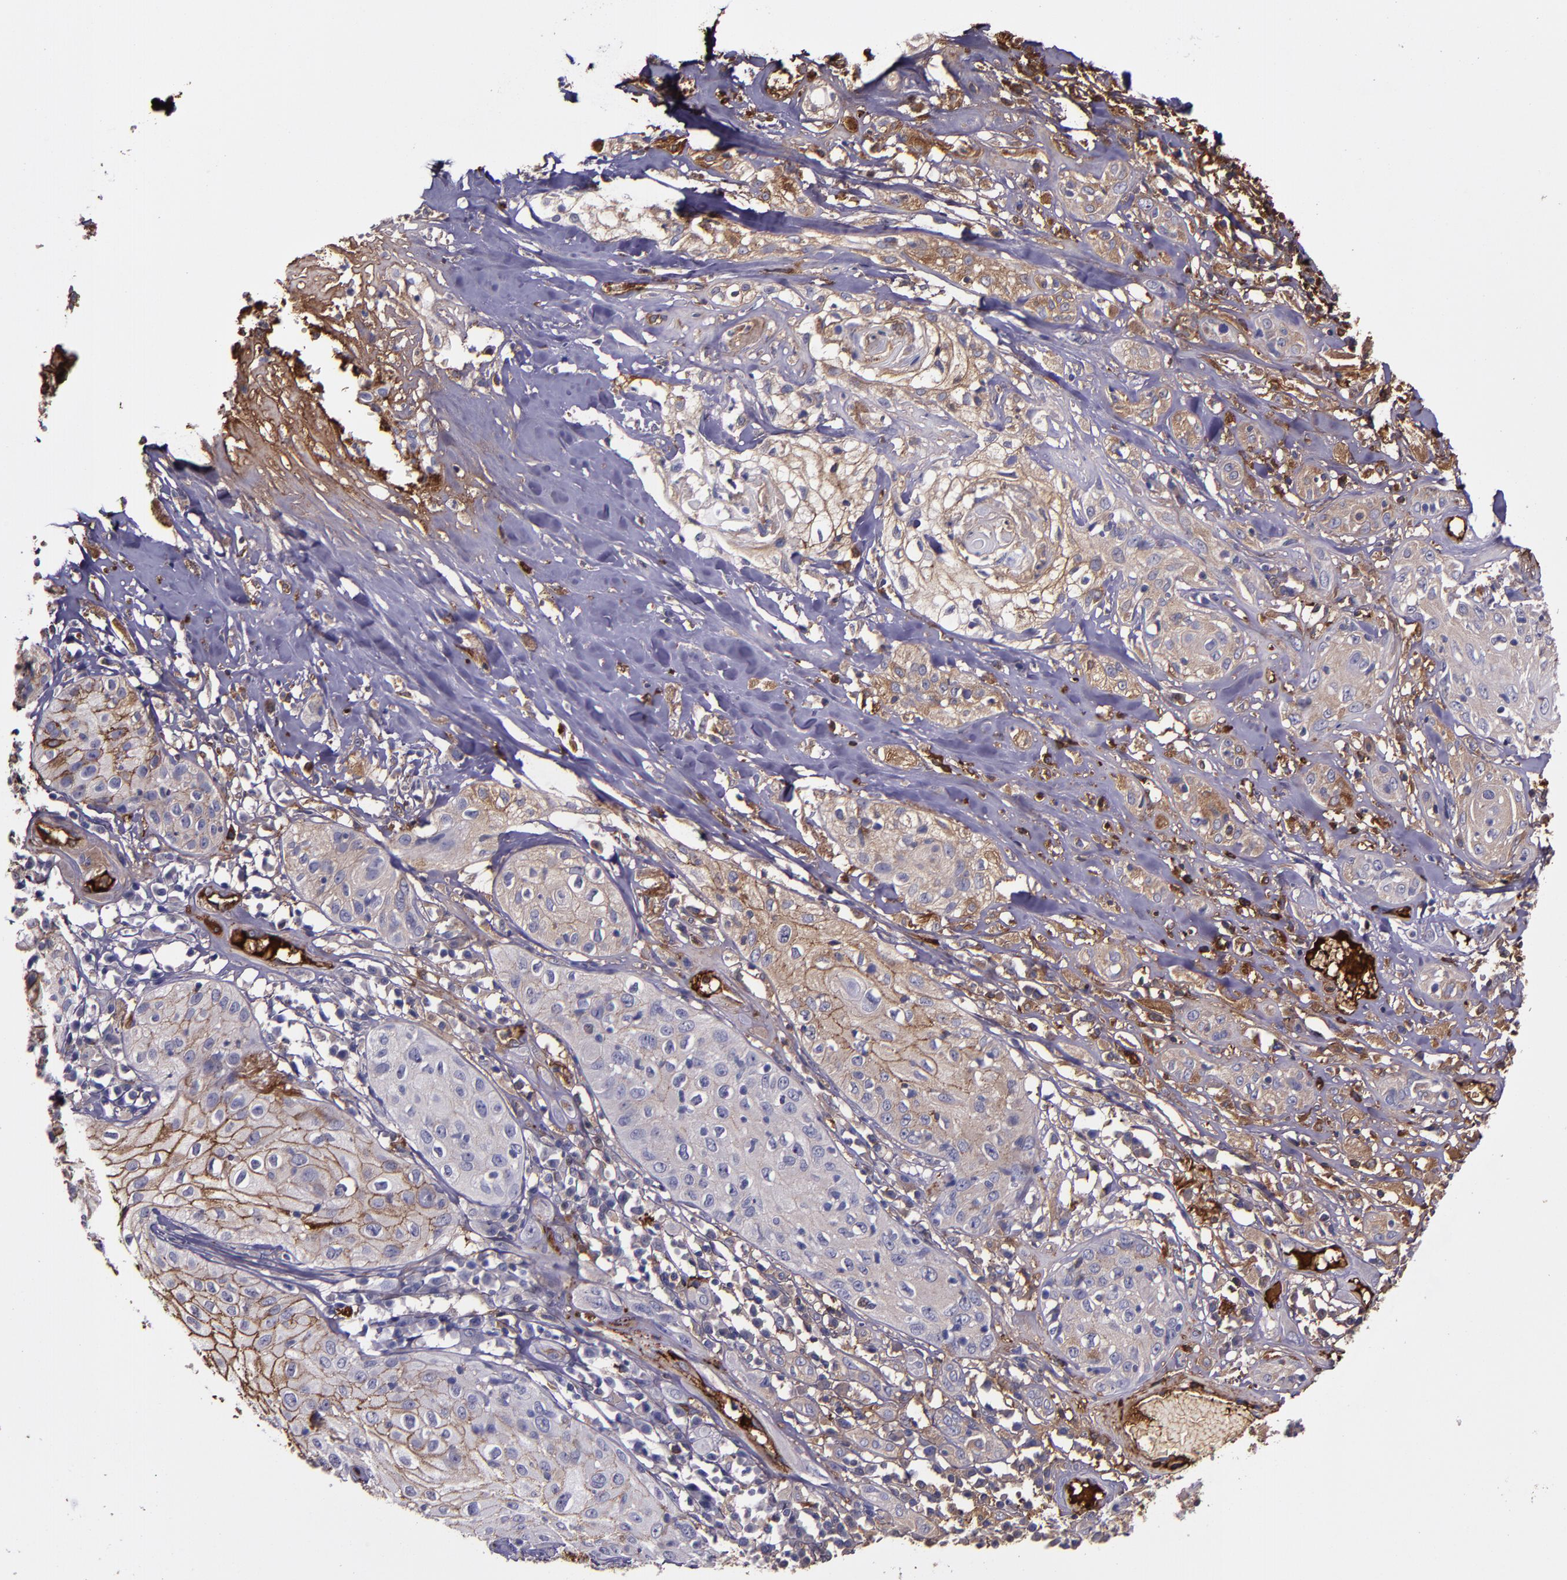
{"staining": {"intensity": "weak", "quantity": ">75%", "location": "cytoplasmic/membranous"}, "tissue": "skin cancer", "cell_type": "Tumor cells", "image_type": "cancer", "snomed": [{"axis": "morphology", "description": "Squamous cell carcinoma, NOS"}, {"axis": "topography", "description": "Skin"}], "caption": "IHC photomicrograph of human skin squamous cell carcinoma stained for a protein (brown), which displays low levels of weak cytoplasmic/membranous positivity in approximately >75% of tumor cells.", "gene": "A2M", "patient": {"sex": "male", "age": 65}}